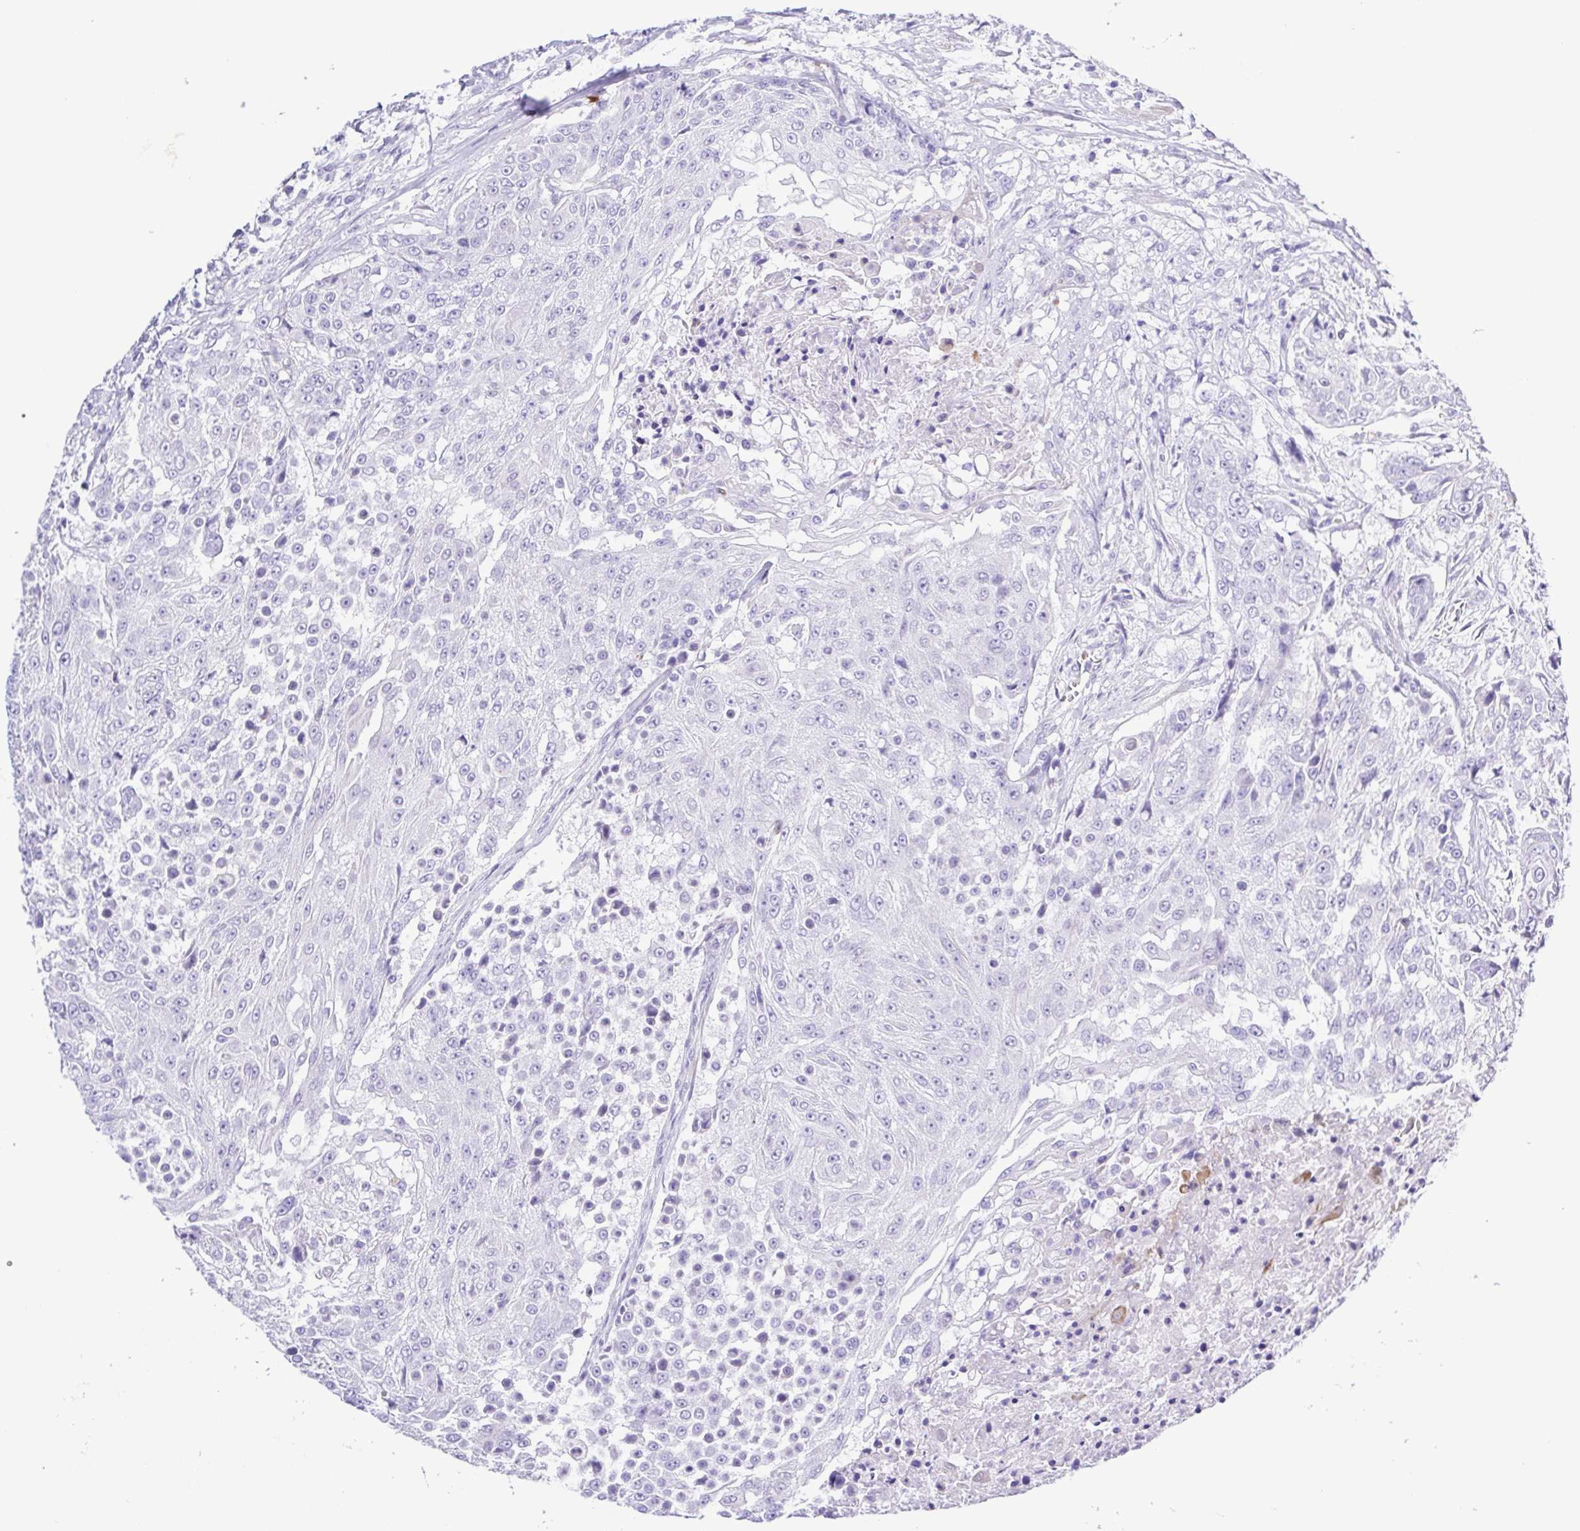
{"staining": {"intensity": "negative", "quantity": "none", "location": "none"}, "tissue": "urothelial cancer", "cell_type": "Tumor cells", "image_type": "cancer", "snomed": [{"axis": "morphology", "description": "Urothelial carcinoma, High grade"}, {"axis": "topography", "description": "Urinary bladder"}], "caption": "The immunohistochemistry (IHC) image has no significant expression in tumor cells of urothelial cancer tissue.", "gene": "GABBR2", "patient": {"sex": "female", "age": 63}}